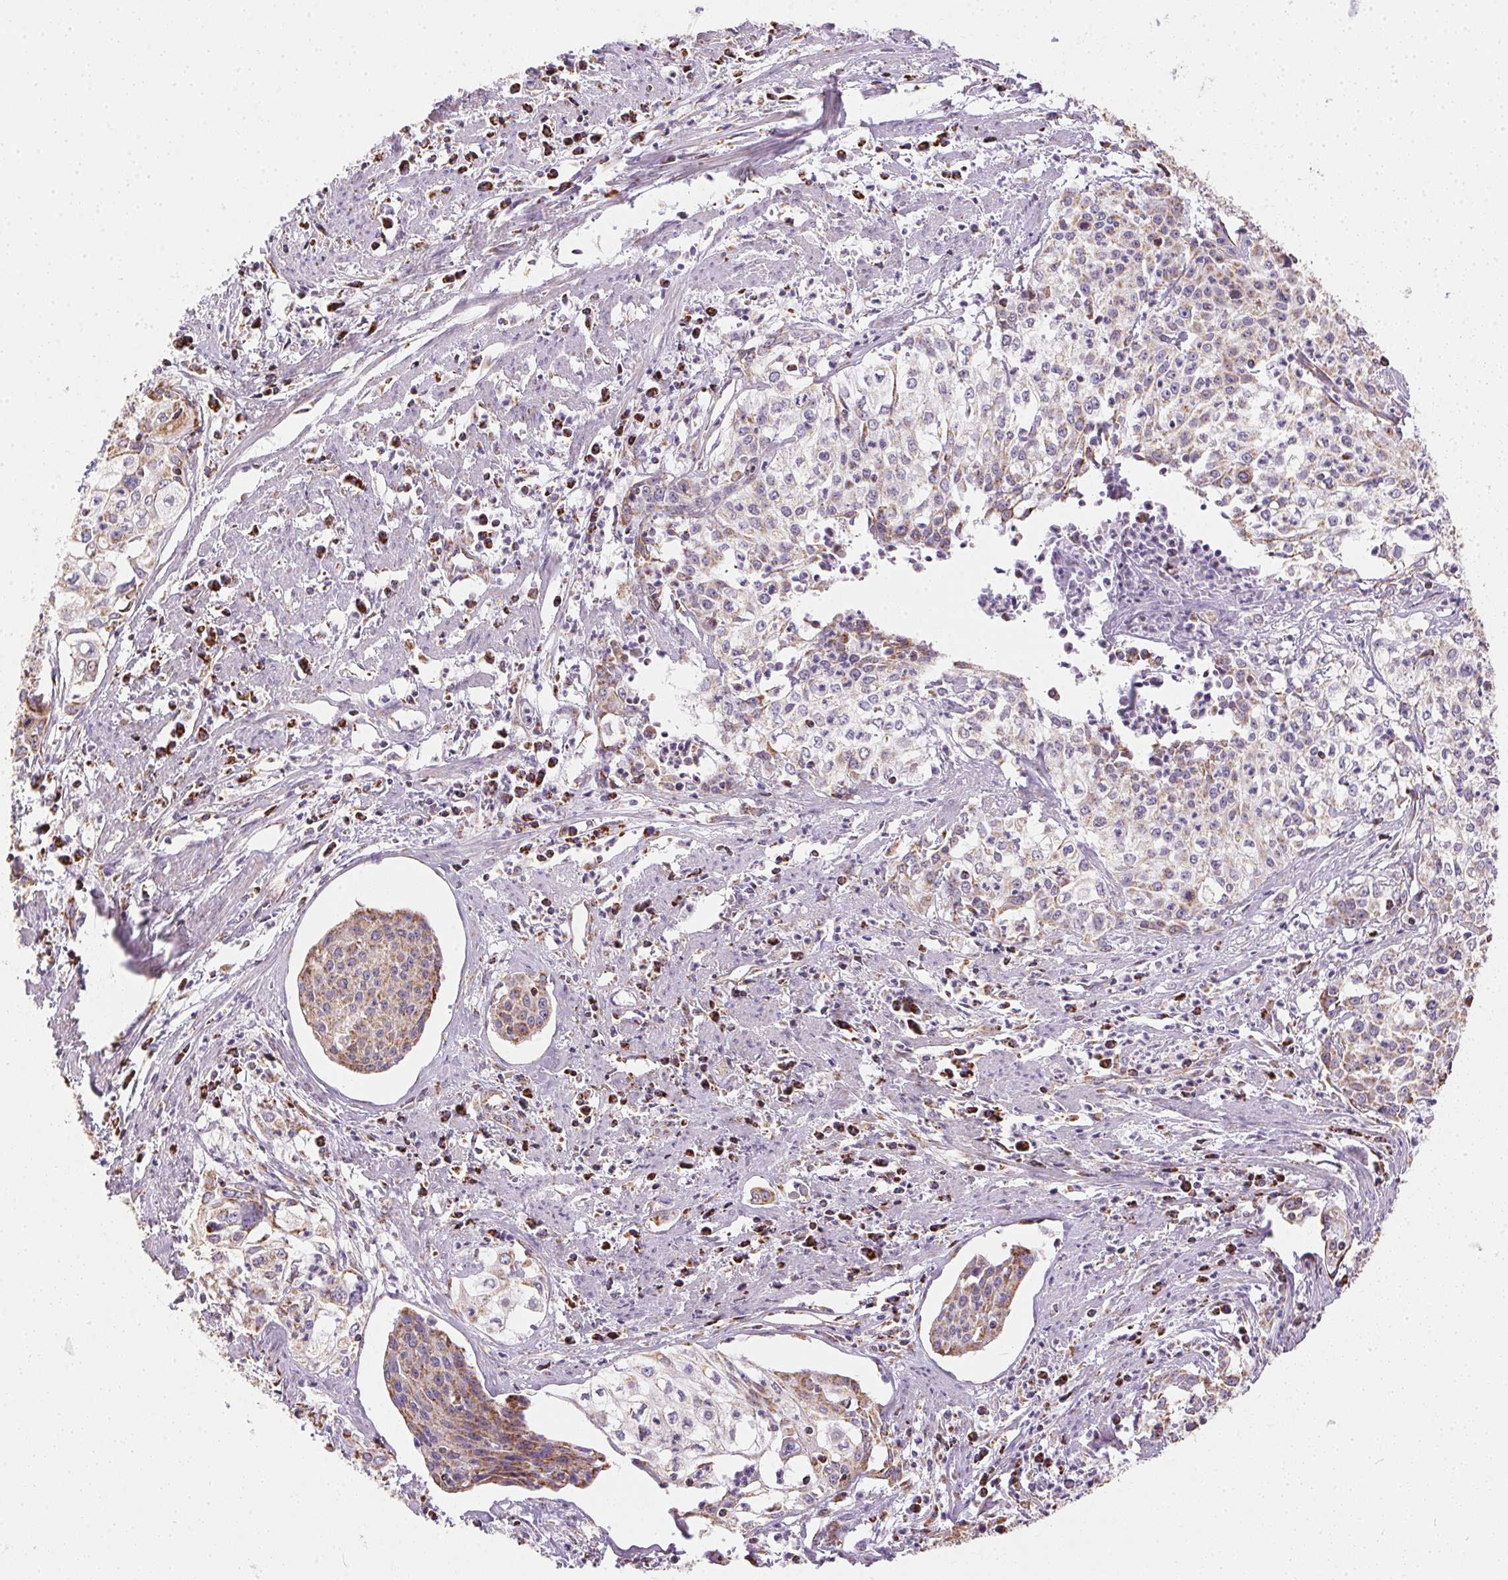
{"staining": {"intensity": "moderate", "quantity": ">75%", "location": "cytoplasmic/membranous"}, "tissue": "cervical cancer", "cell_type": "Tumor cells", "image_type": "cancer", "snomed": [{"axis": "morphology", "description": "Squamous cell carcinoma, NOS"}, {"axis": "topography", "description": "Cervix"}], "caption": "Immunohistochemical staining of human squamous cell carcinoma (cervical) reveals moderate cytoplasmic/membranous protein positivity in about >75% of tumor cells.", "gene": "MAPK11", "patient": {"sex": "female", "age": 39}}